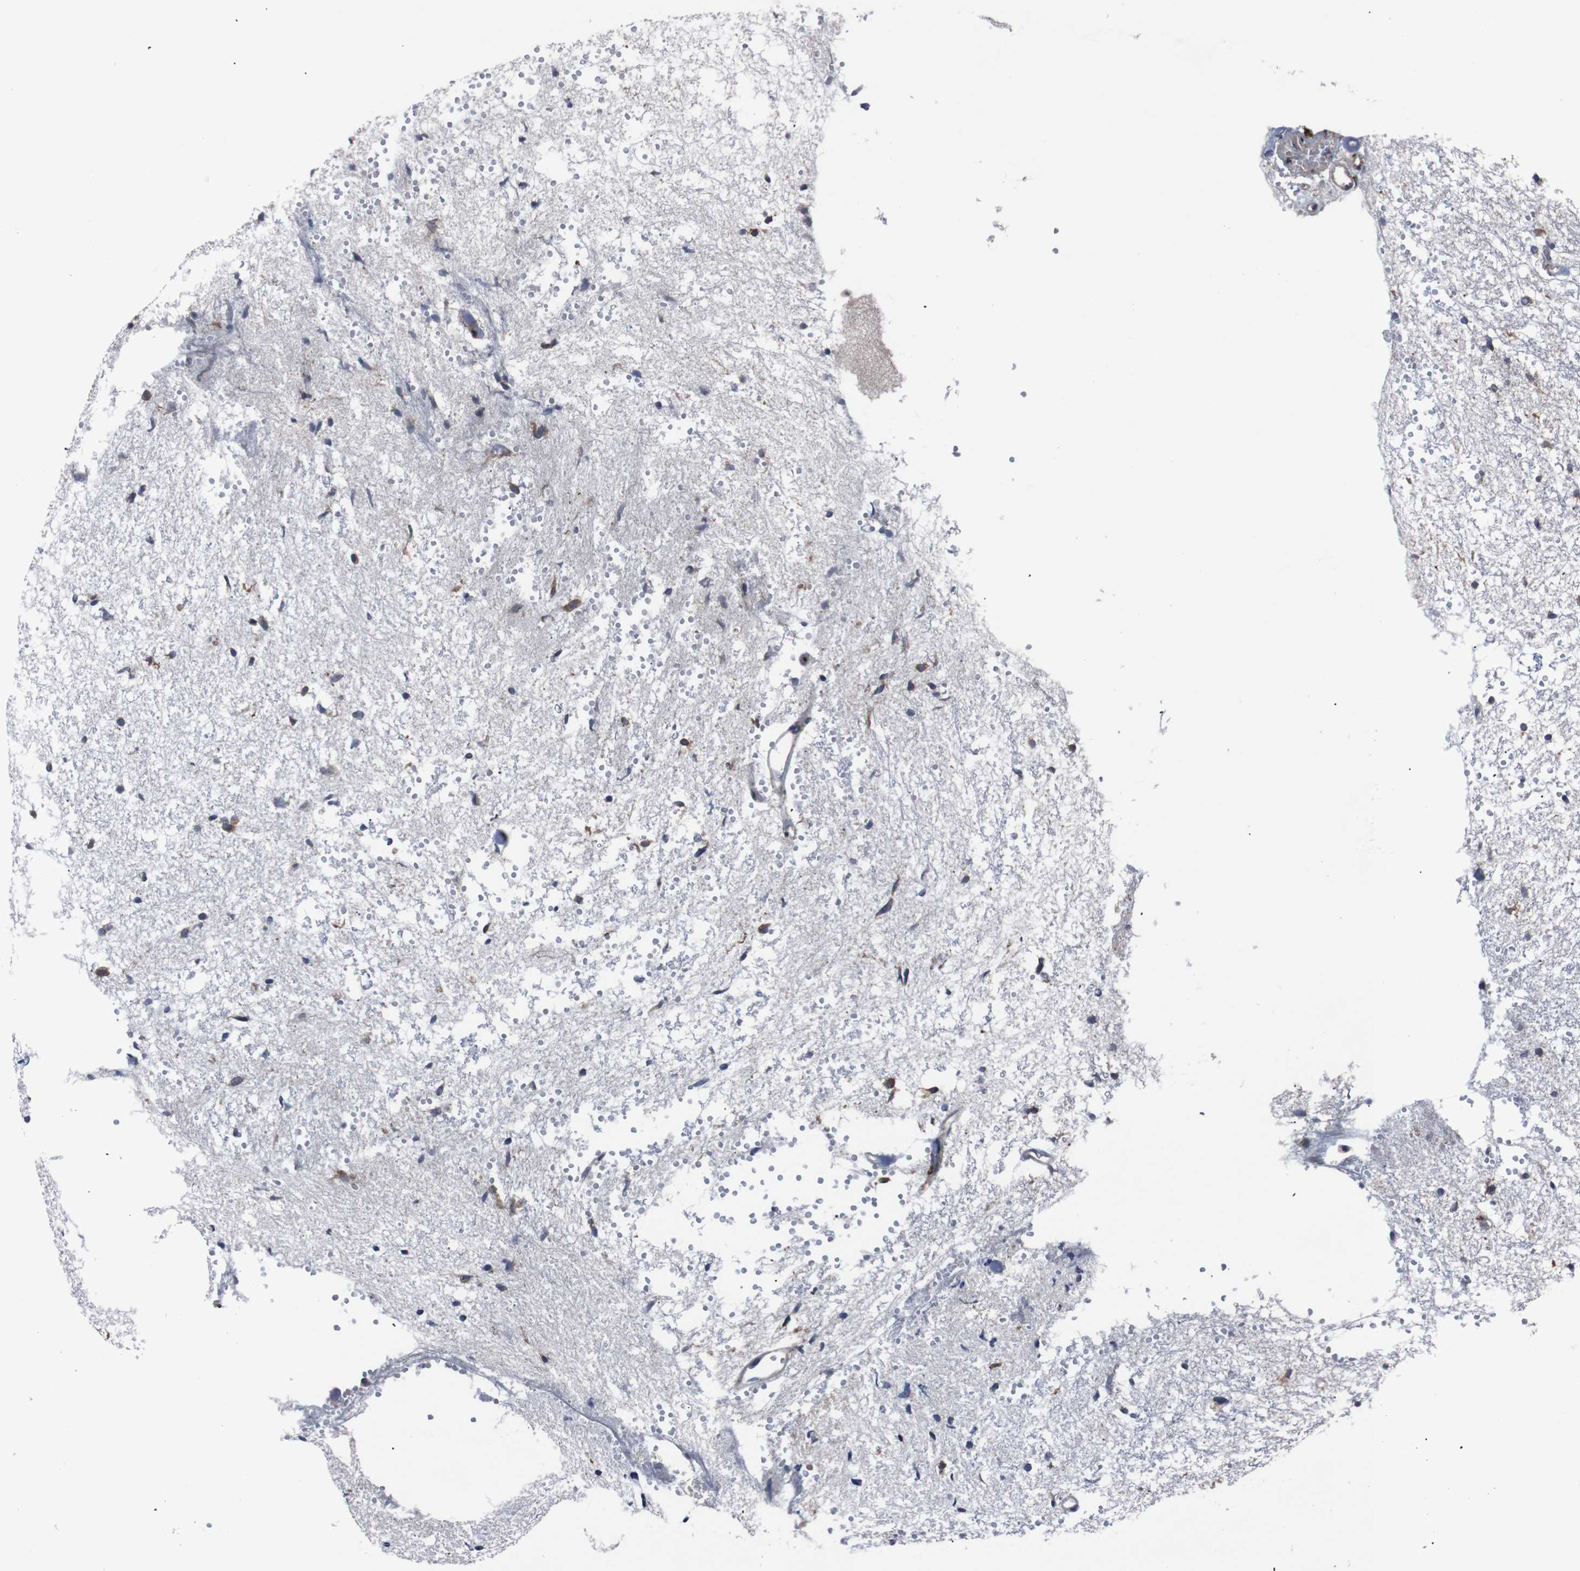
{"staining": {"intensity": "moderate", "quantity": "25%-75%", "location": "cytoplasmic/membranous"}, "tissue": "glioma", "cell_type": "Tumor cells", "image_type": "cancer", "snomed": [{"axis": "morphology", "description": "Glioma, malignant, High grade"}, {"axis": "topography", "description": "Brain"}], "caption": "This is a micrograph of immunohistochemistry staining of high-grade glioma (malignant), which shows moderate positivity in the cytoplasmic/membranous of tumor cells.", "gene": "SIGMAR1", "patient": {"sex": "female", "age": 59}}